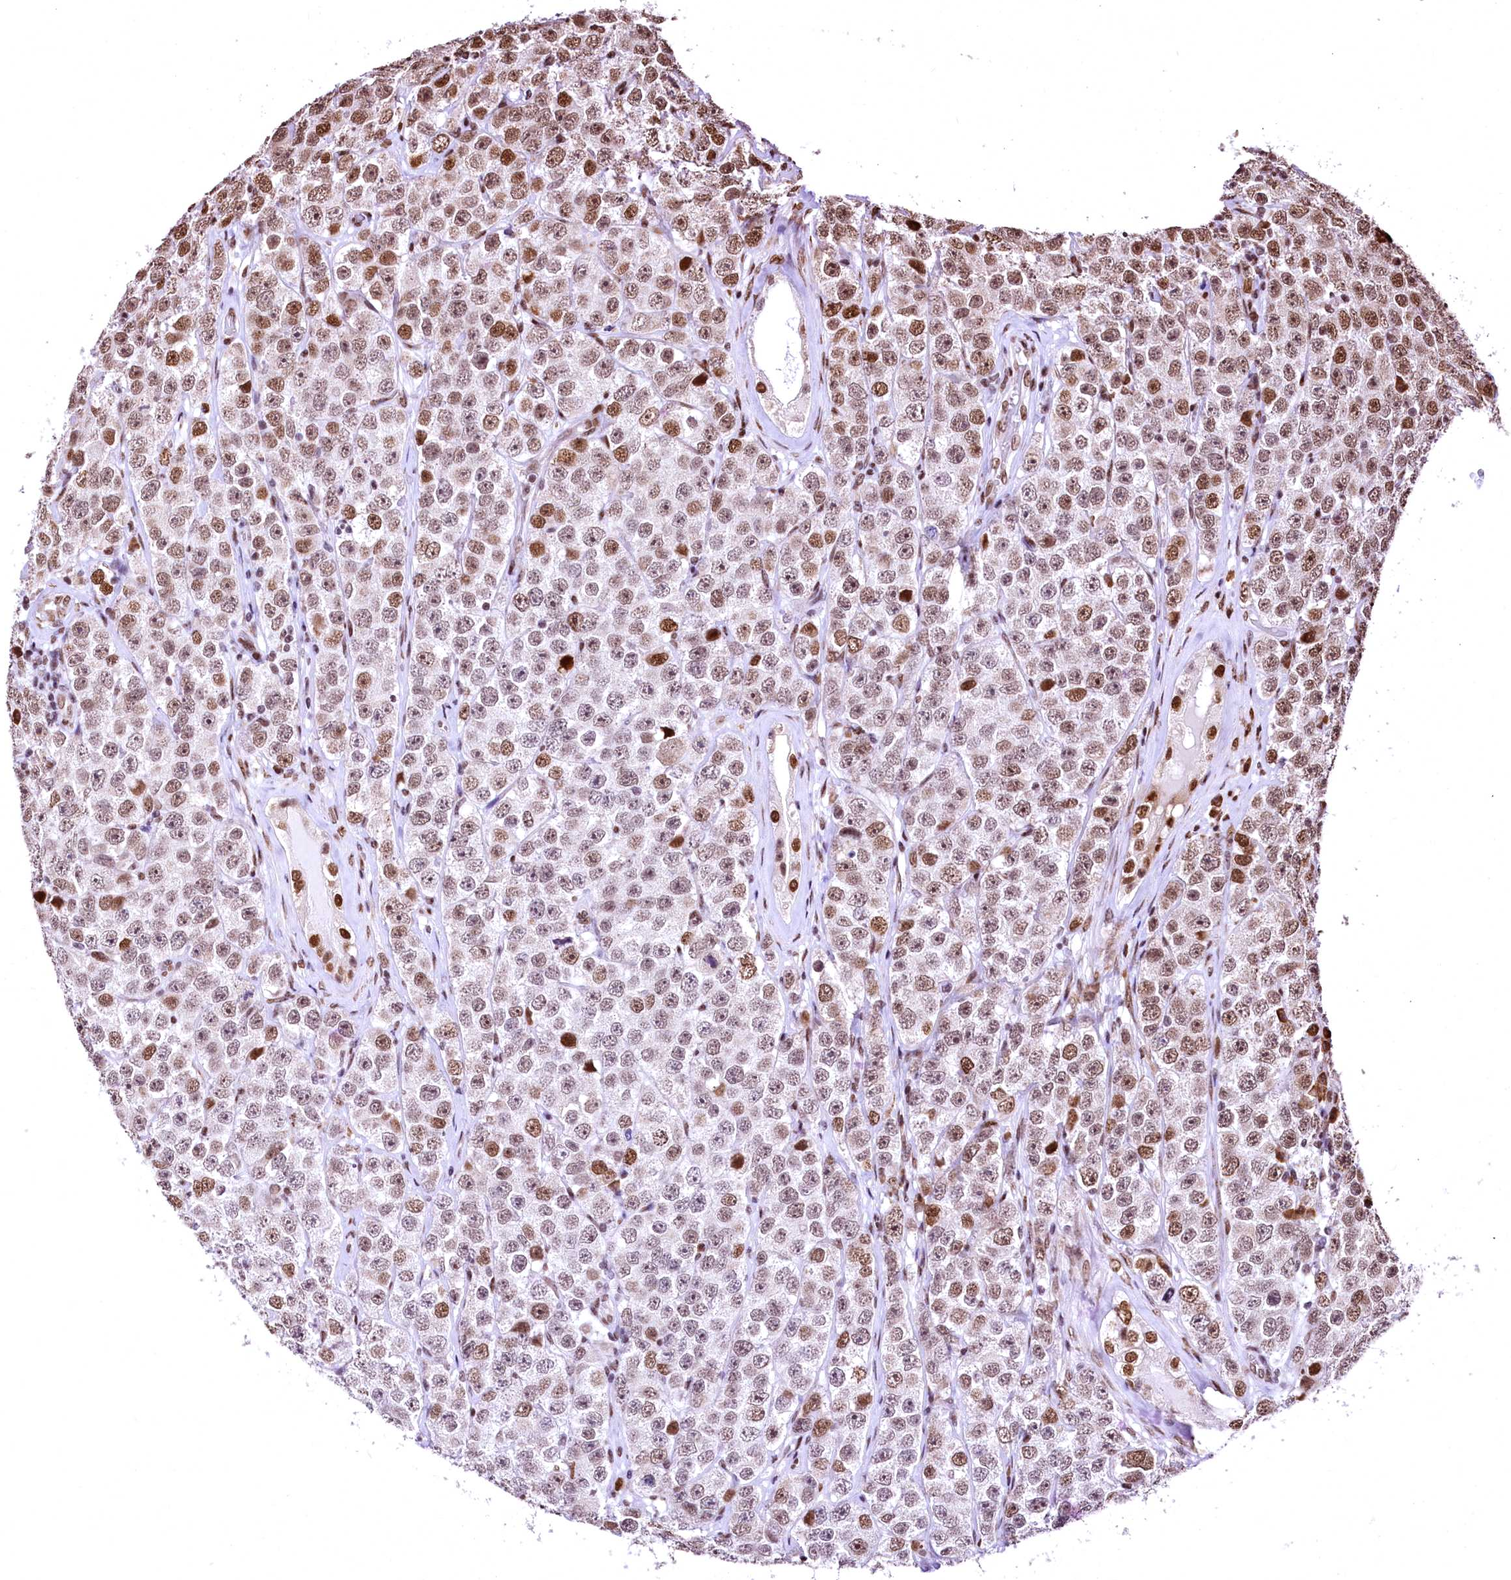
{"staining": {"intensity": "moderate", "quantity": "25%-75%", "location": "nuclear"}, "tissue": "testis cancer", "cell_type": "Tumor cells", "image_type": "cancer", "snomed": [{"axis": "morphology", "description": "Seminoma, NOS"}, {"axis": "topography", "description": "Testis"}], "caption": "Immunohistochemical staining of human seminoma (testis) shows medium levels of moderate nuclear protein positivity in about 25%-75% of tumor cells. (Stains: DAB (3,3'-diaminobenzidine) in brown, nuclei in blue, Microscopy: brightfield microscopy at high magnification).", "gene": "PDS5B", "patient": {"sex": "male", "age": 28}}